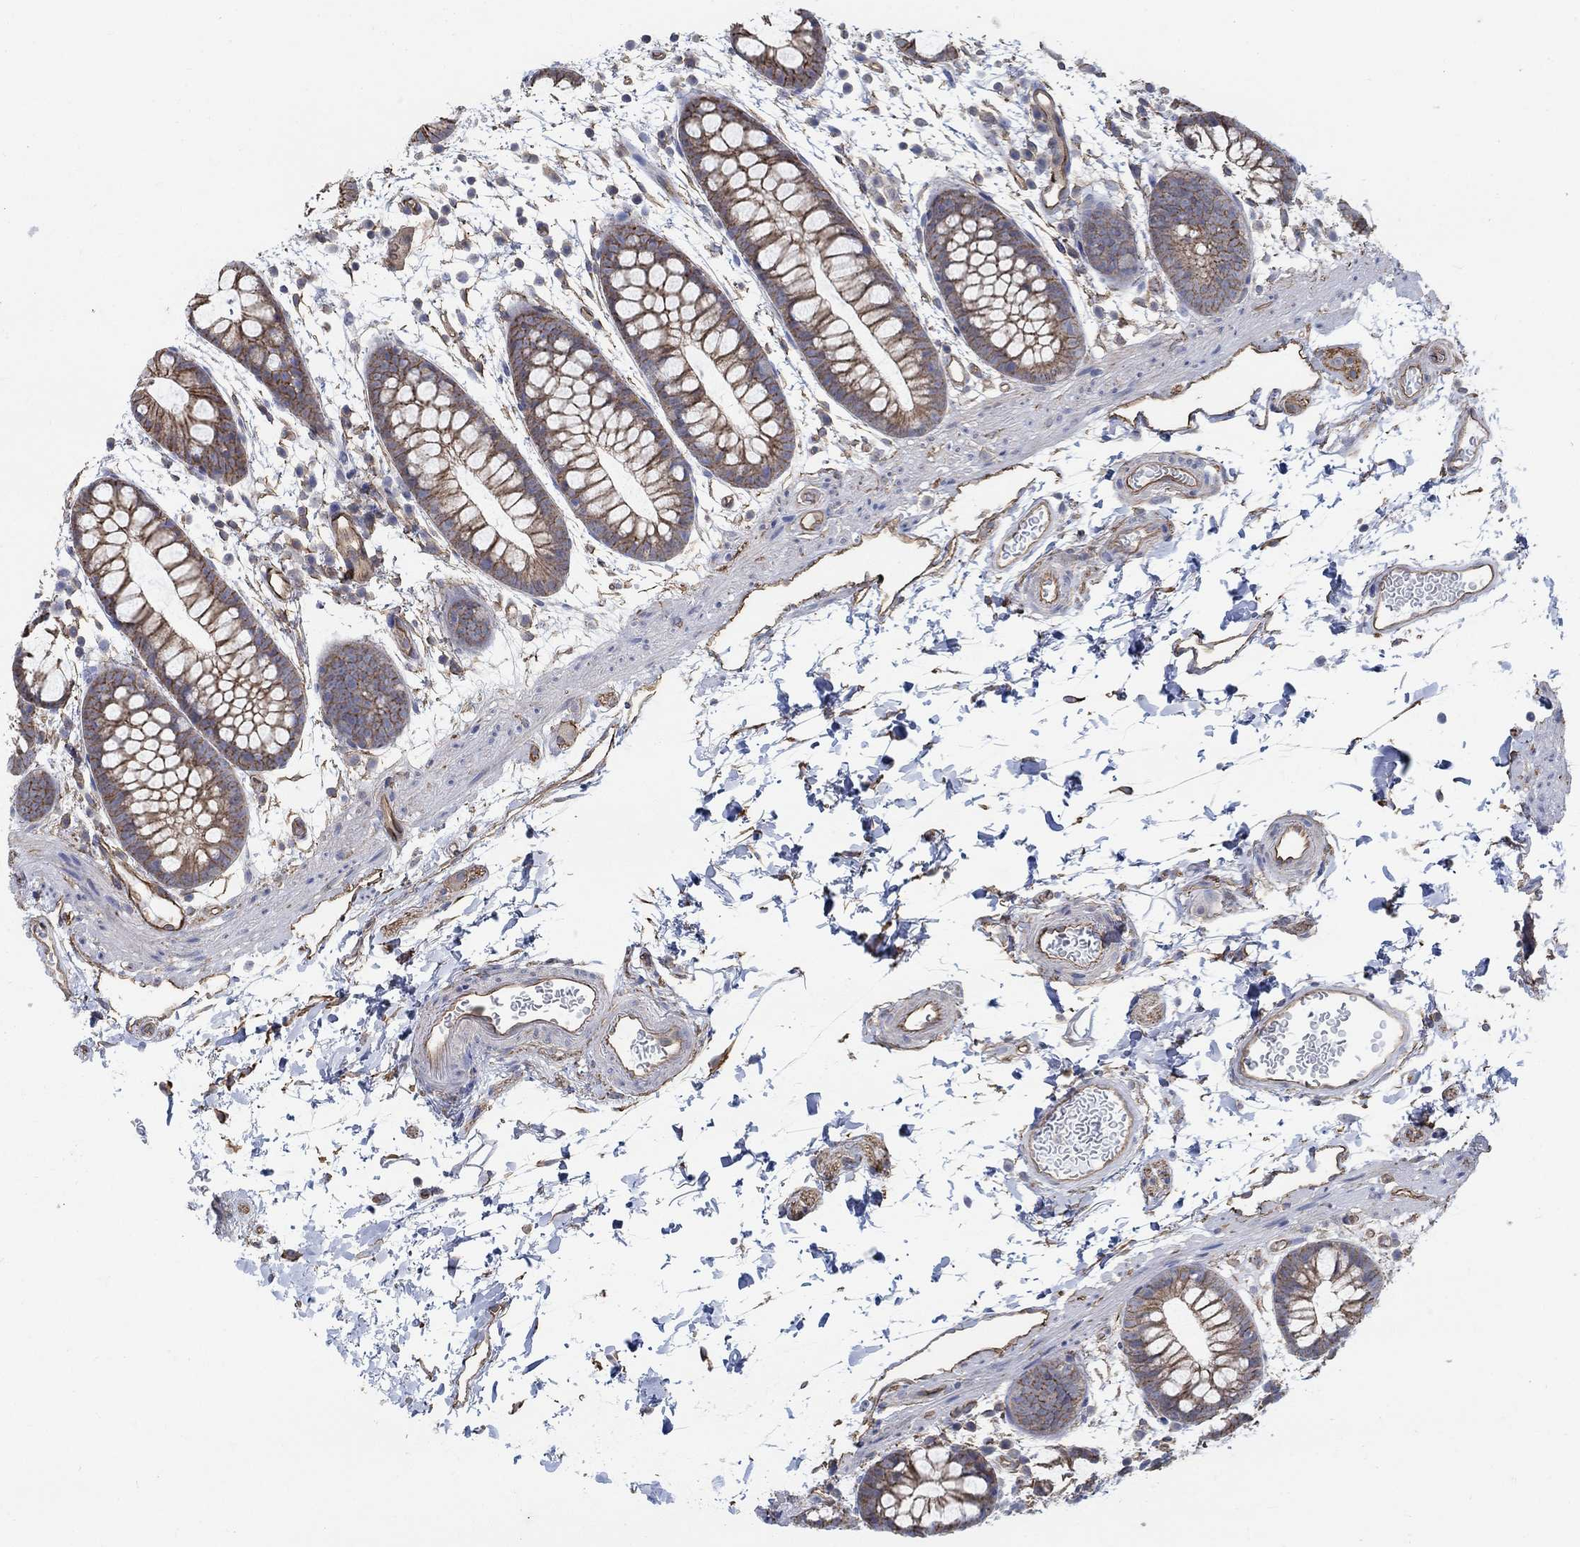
{"staining": {"intensity": "moderate", "quantity": "25%-75%", "location": "cytoplasmic/membranous"}, "tissue": "rectum", "cell_type": "Glandular cells", "image_type": "normal", "snomed": [{"axis": "morphology", "description": "Normal tissue, NOS"}, {"axis": "topography", "description": "Rectum"}], "caption": "Rectum stained with a brown dye demonstrates moderate cytoplasmic/membranous positive expression in about 25%-75% of glandular cells.", "gene": "TMEM198", "patient": {"sex": "male", "age": 57}}